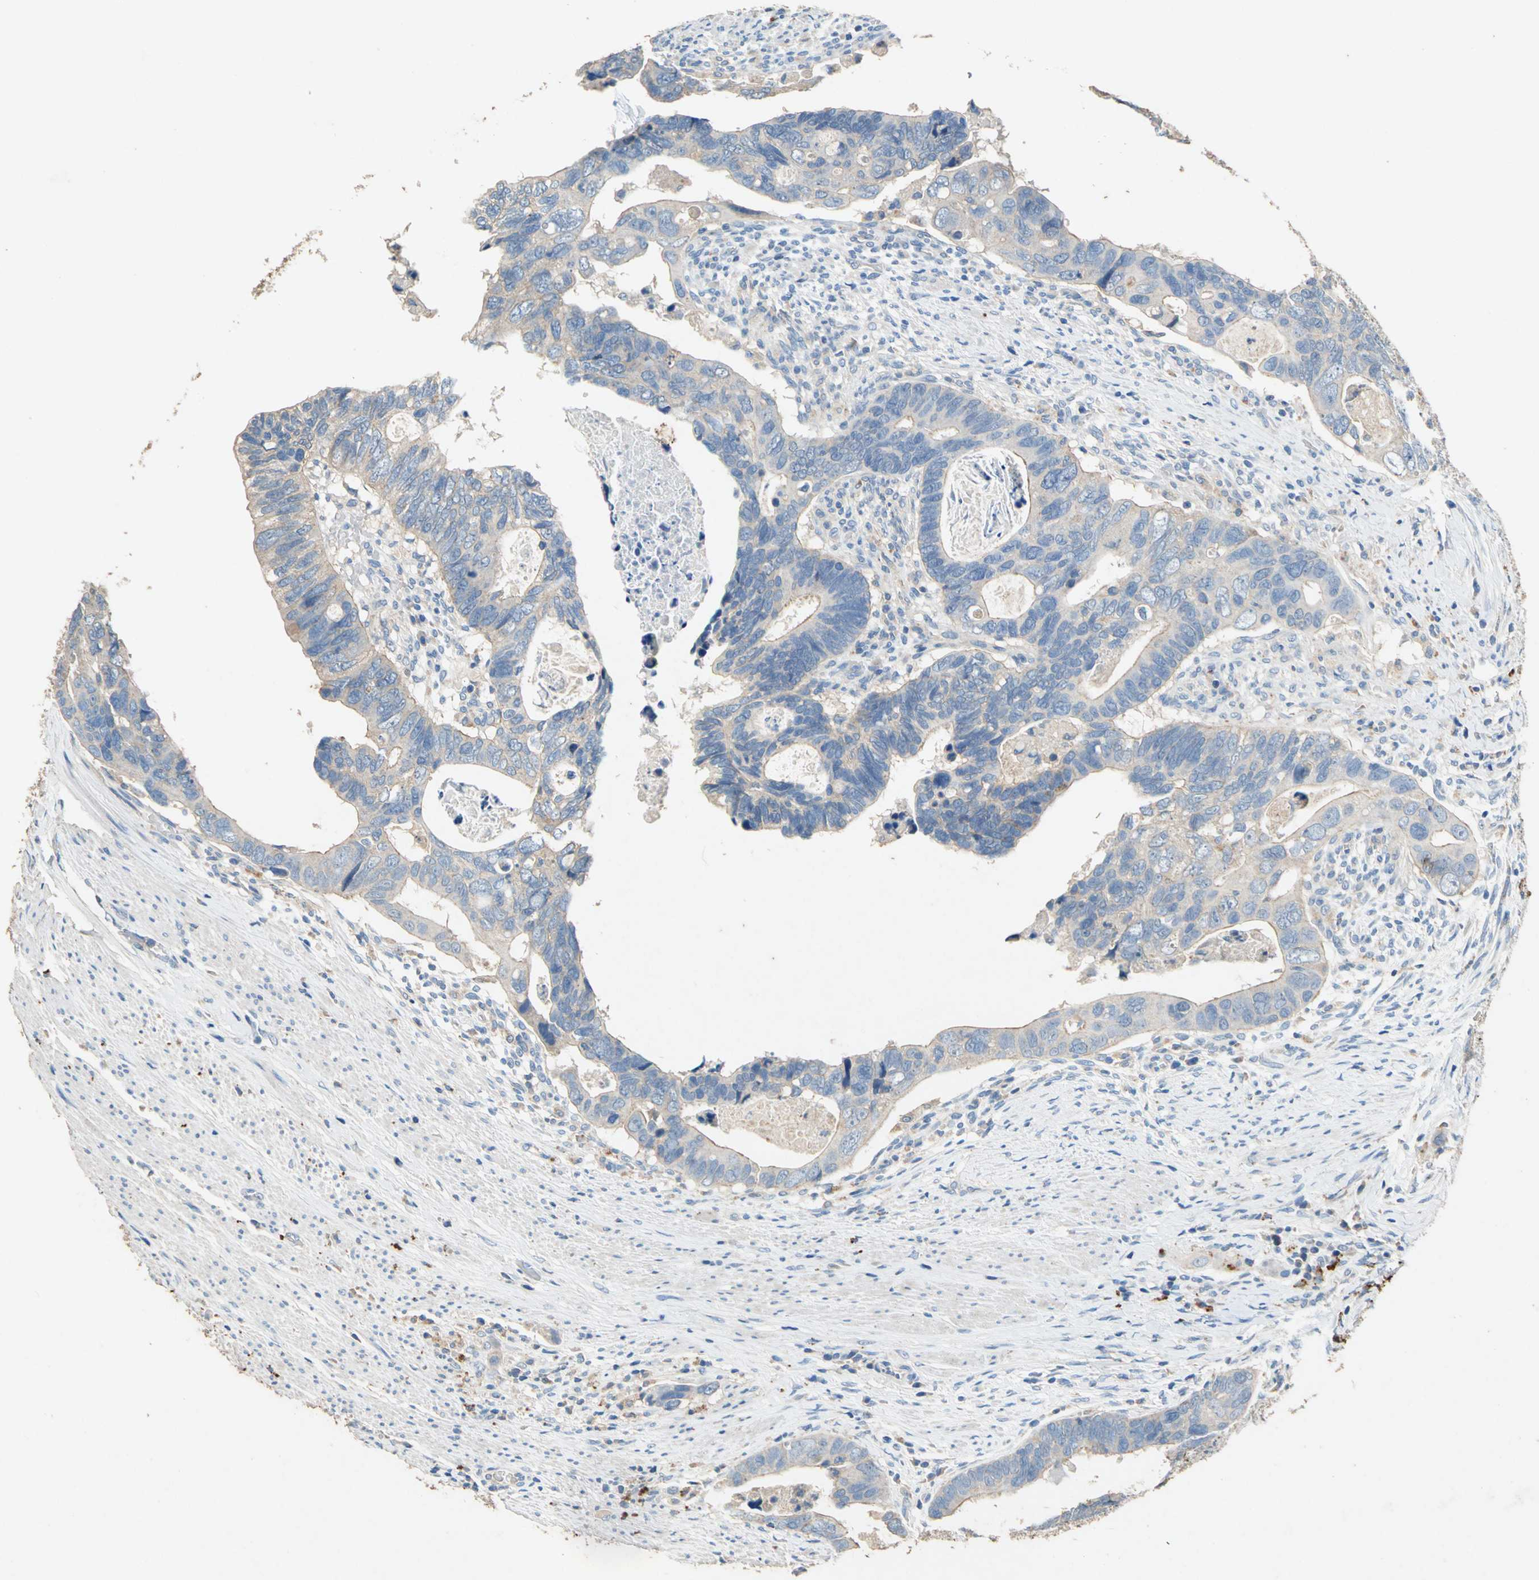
{"staining": {"intensity": "weak", "quantity": ">75%", "location": "cytoplasmic/membranous"}, "tissue": "colorectal cancer", "cell_type": "Tumor cells", "image_type": "cancer", "snomed": [{"axis": "morphology", "description": "Adenocarcinoma, NOS"}, {"axis": "topography", "description": "Rectum"}], "caption": "Immunohistochemical staining of colorectal cancer displays low levels of weak cytoplasmic/membranous expression in approximately >75% of tumor cells.", "gene": "ADAMTS5", "patient": {"sex": "male", "age": 53}}